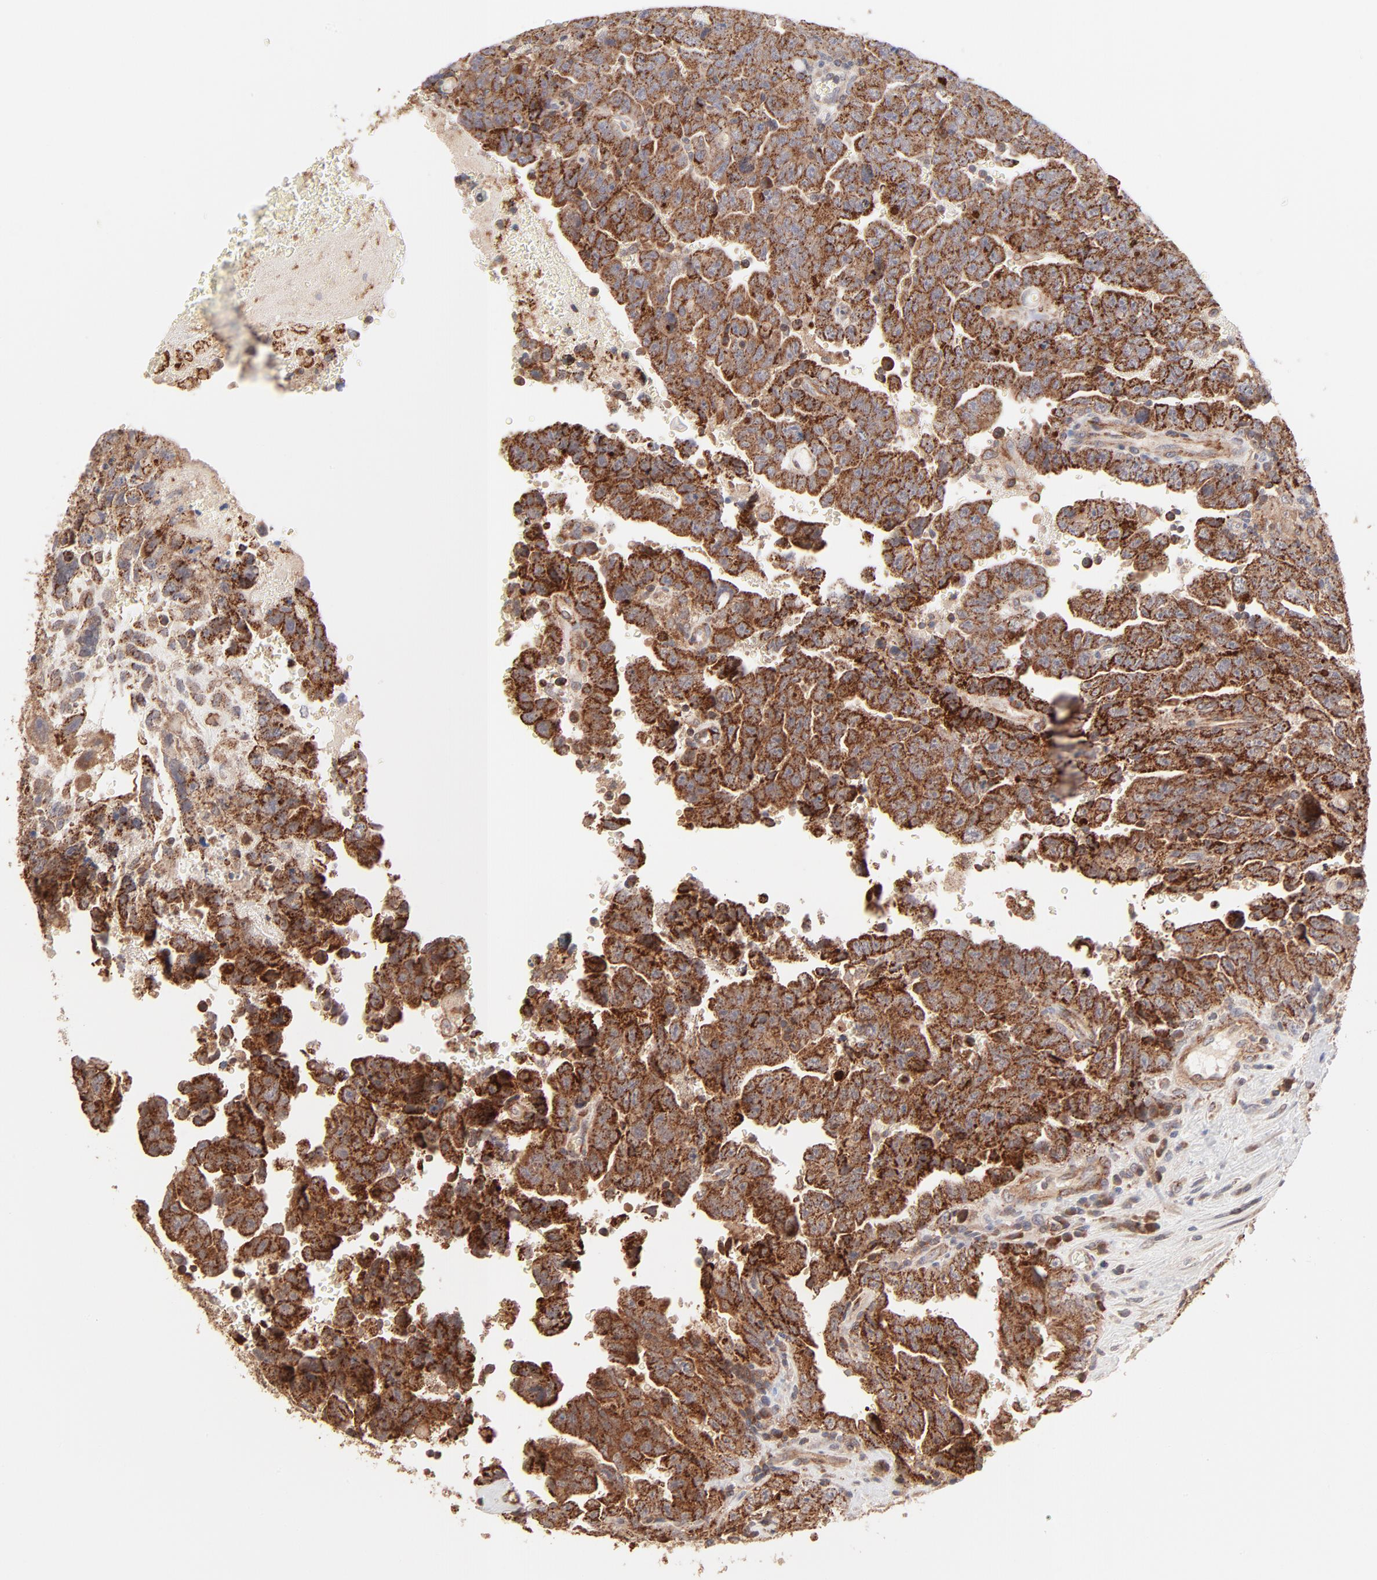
{"staining": {"intensity": "strong", "quantity": ">75%", "location": "cytoplasmic/membranous"}, "tissue": "testis cancer", "cell_type": "Tumor cells", "image_type": "cancer", "snomed": [{"axis": "morphology", "description": "Carcinoma, Embryonal, NOS"}, {"axis": "topography", "description": "Testis"}], "caption": "This is a micrograph of immunohistochemistry staining of embryonal carcinoma (testis), which shows strong staining in the cytoplasmic/membranous of tumor cells.", "gene": "CSPG4", "patient": {"sex": "male", "age": 28}}